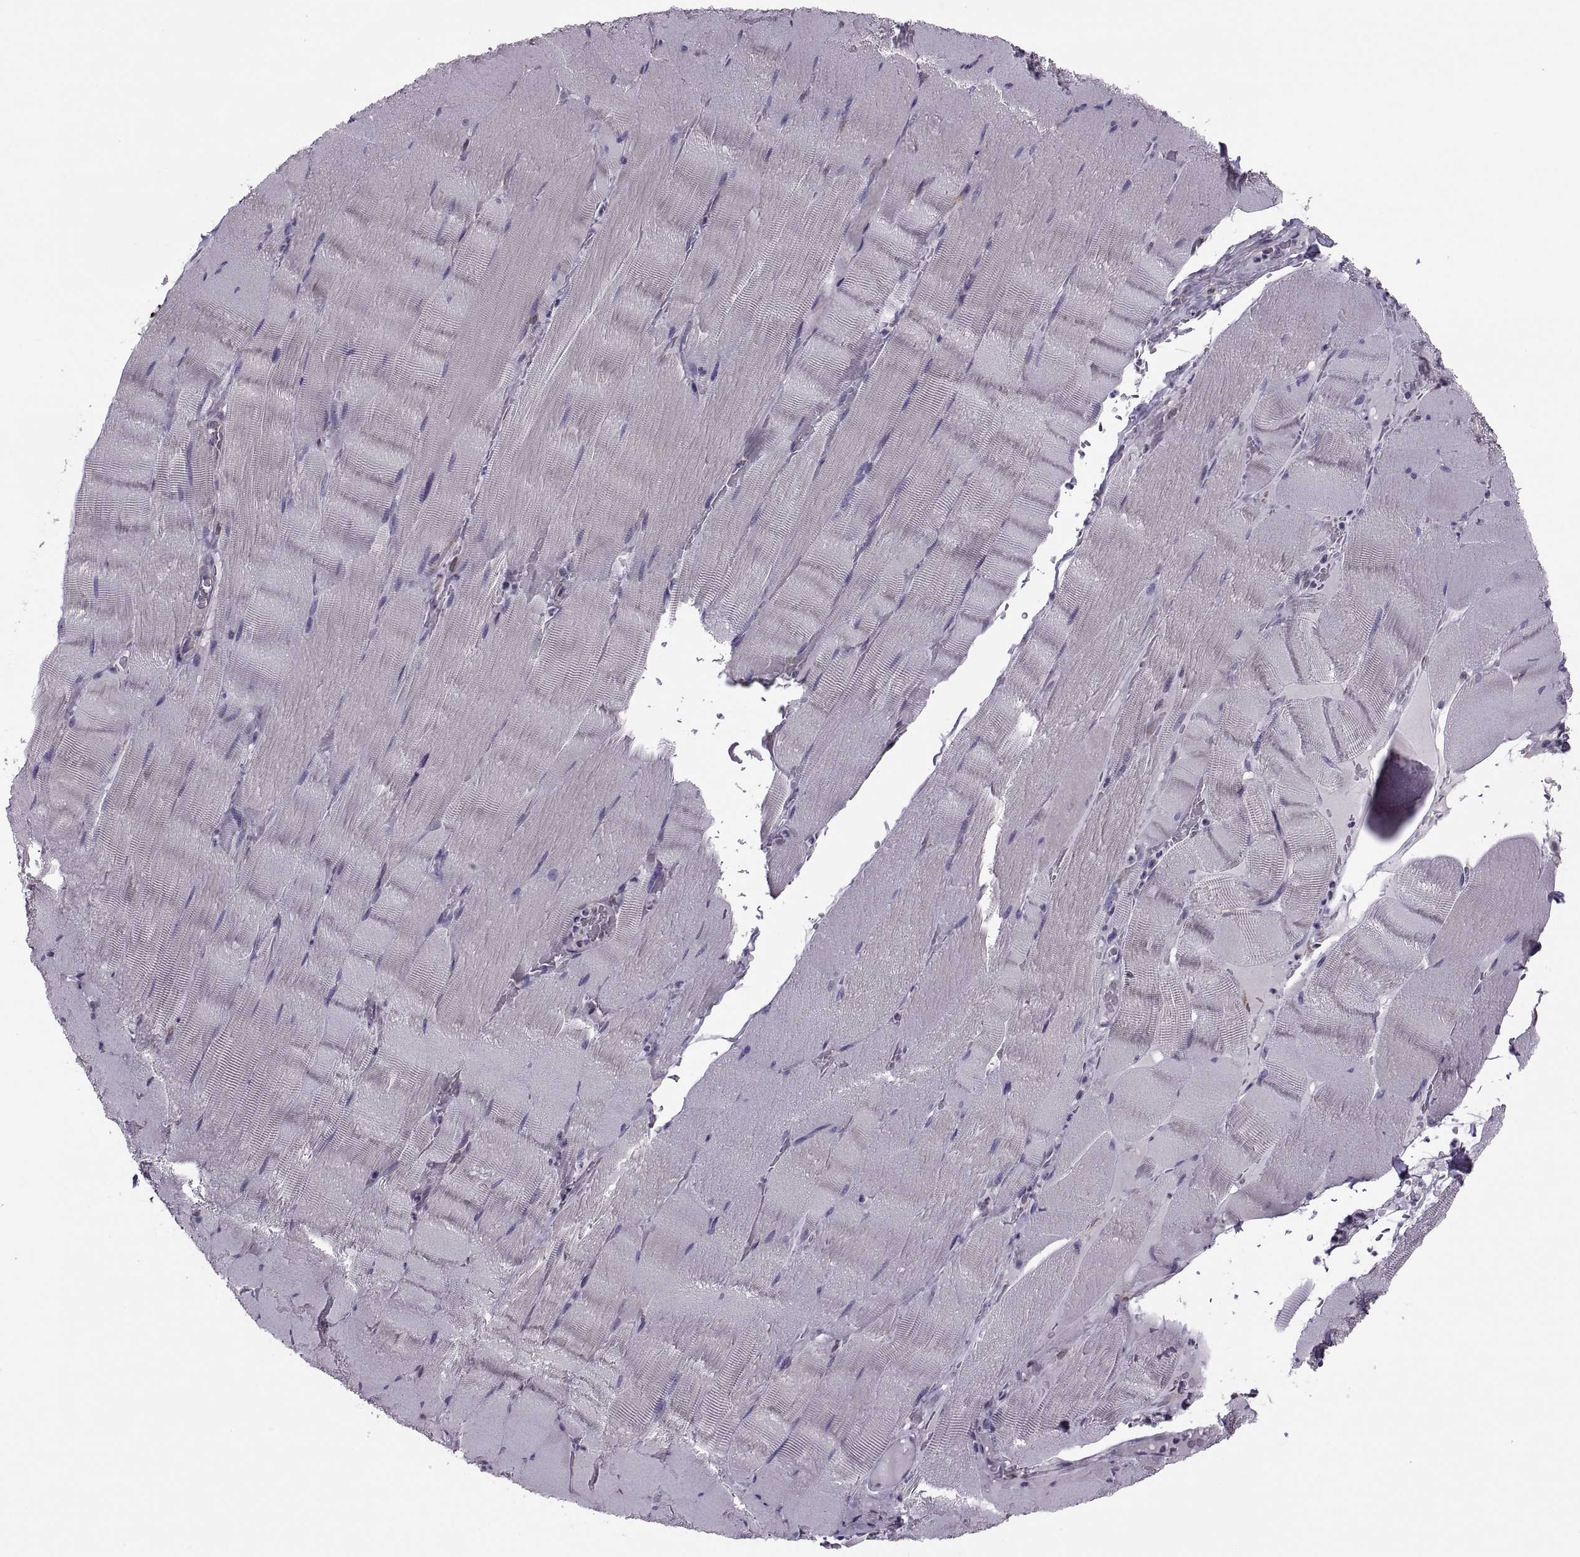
{"staining": {"intensity": "negative", "quantity": "none", "location": "none"}, "tissue": "skeletal muscle", "cell_type": "Myocytes", "image_type": "normal", "snomed": [{"axis": "morphology", "description": "Normal tissue, NOS"}, {"axis": "topography", "description": "Skeletal muscle"}], "caption": "The IHC micrograph has no significant staining in myocytes of skeletal muscle. Brightfield microscopy of IHC stained with DAB (3,3'-diaminobenzidine) (brown) and hematoxylin (blue), captured at high magnification.", "gene": "LETM2", "patient": {"sex": "male", "age": 56}}